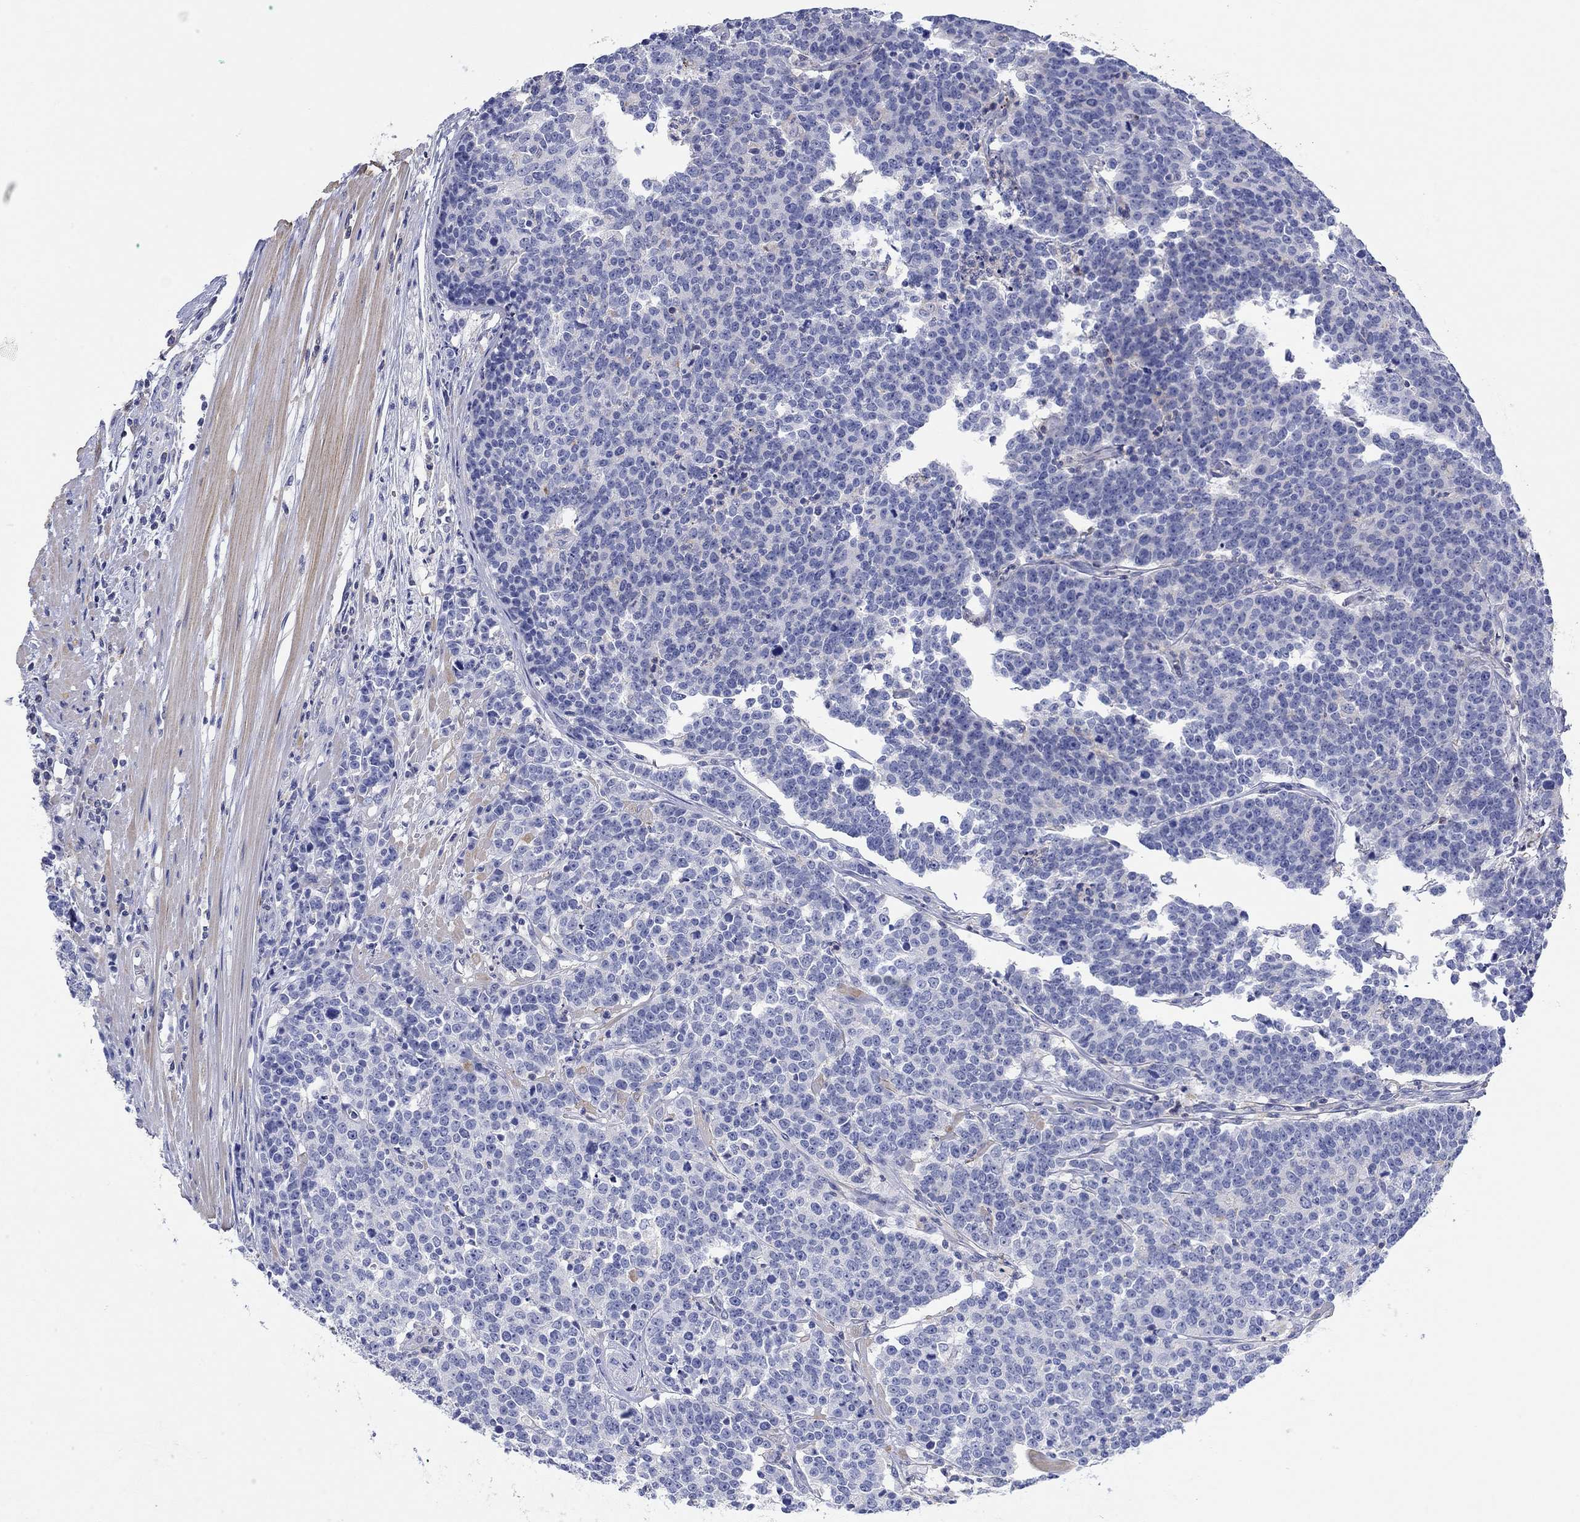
{"staining": {"intensity": "negative", "quantity": "none", "location": "none"}, "tissue": "prostate cancer", "cell_type": "Tumor cells", "image_type": "cancer", "snomed": [{"axis": "morphology", "description": "Adenocarcinoma, NOS"}, {"axis": "topography", "description": "Prostate"}], "caption": "This is an IHC histopathology image of prostate adenocarcinoma. There is no positivity in tumor cells.", "gene": "PPIL6", "patient": {"sex": "male", "age": 67}}